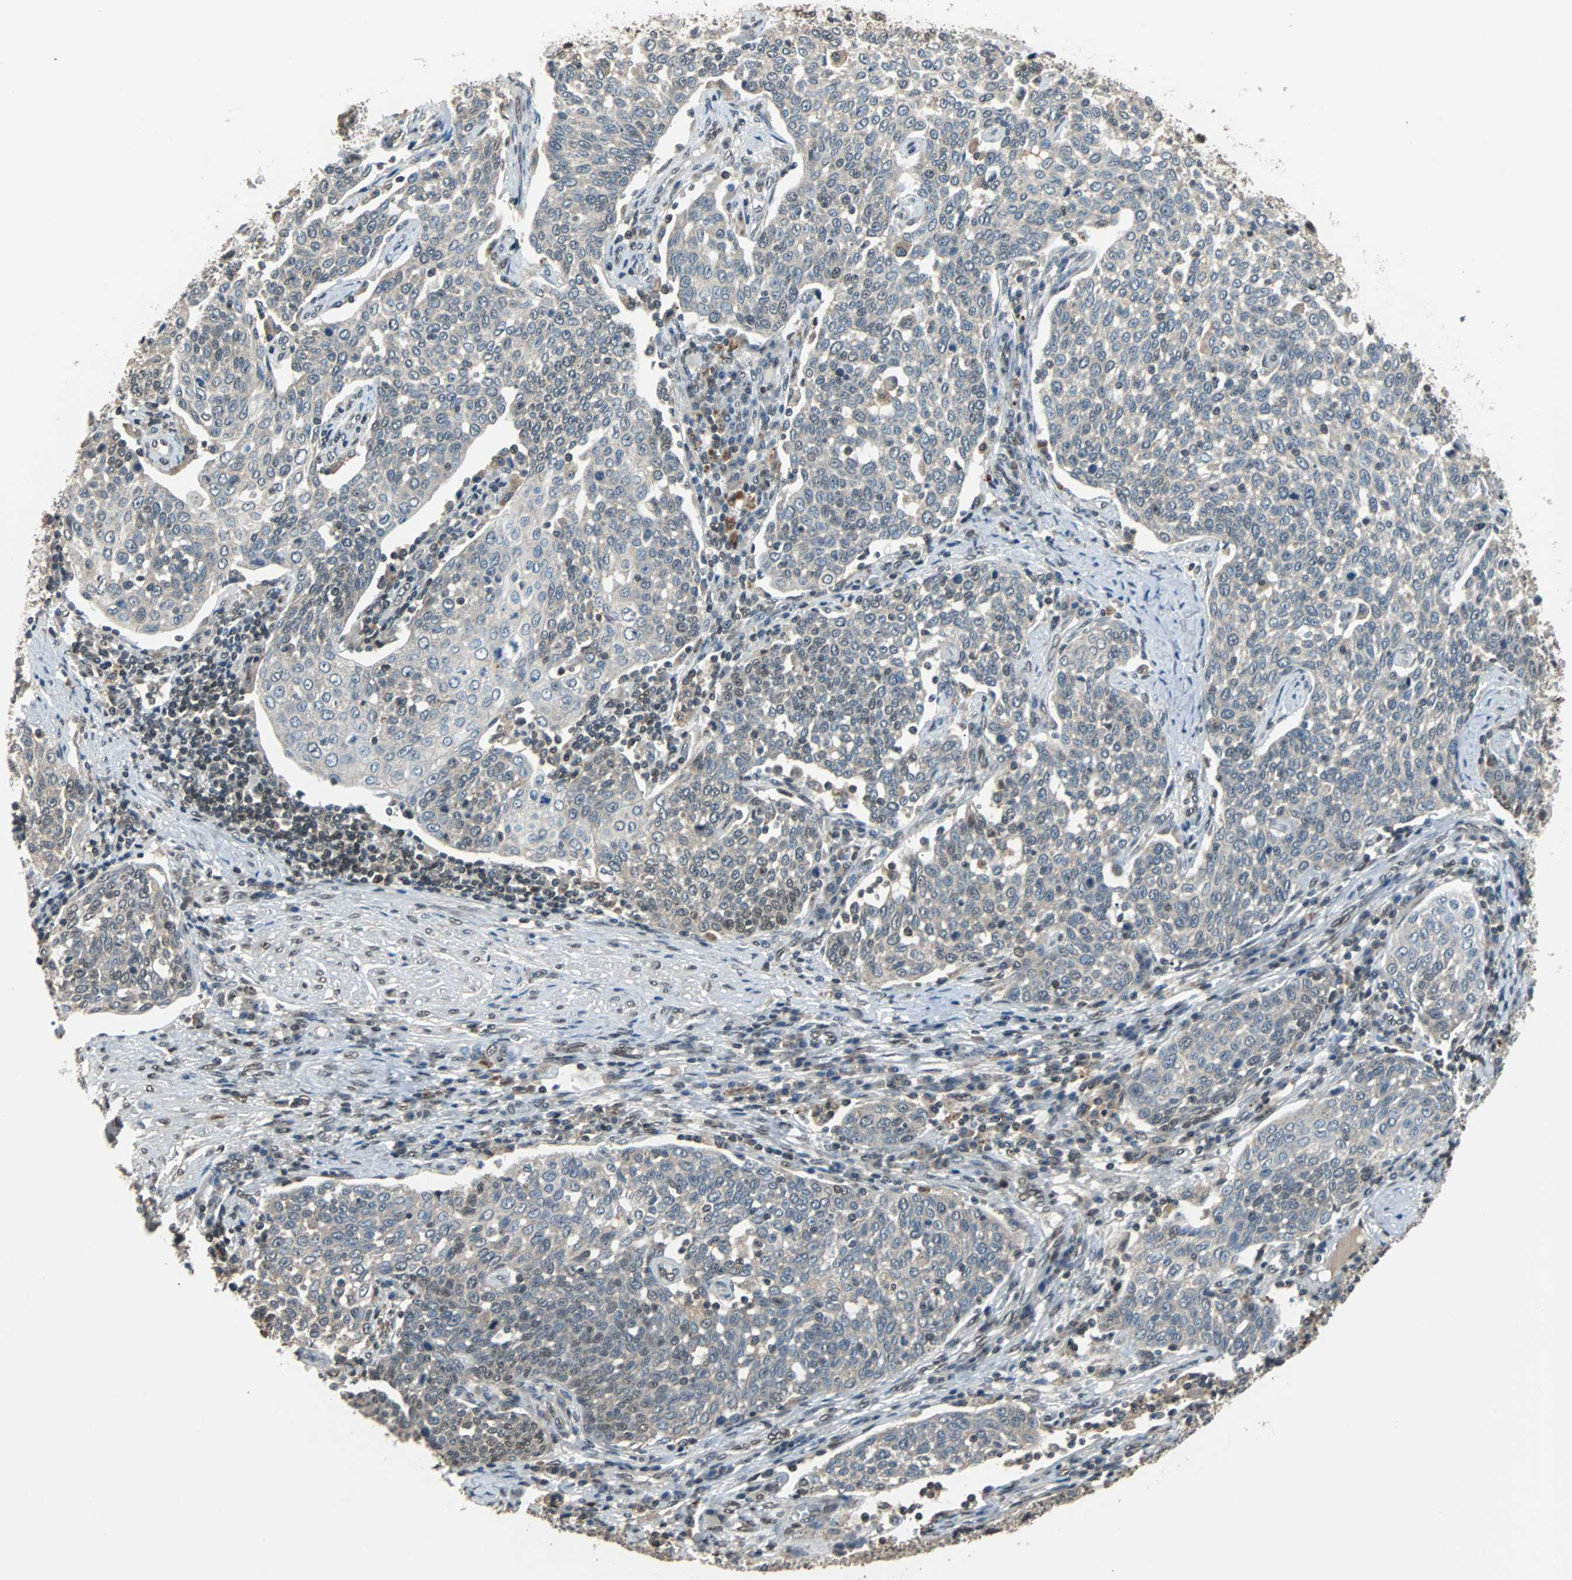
{"staining": {"intensity": "weak", "quantity": "<25%", "location": "cytoplasmic/membranous,nuclear"}, "tissue": "cervical cancer", "cell_type": "Tumor cells", "image_type": "cancer", "snomed": [{"axis": "morphology", "description": "Squamous cell carcinoma, NOS"}, {"axis": "topography", "description": "Cervix"}], "caption": "High magnification brightfield microscopy of cervical cancer (squamous cell carcinoma) stained with DAB (brown) and counterstained with hematoxylin (blue): tumor cells show no significant expression.", "gene": "PHC1", "patient": {"sex": "female", "age": 34}}